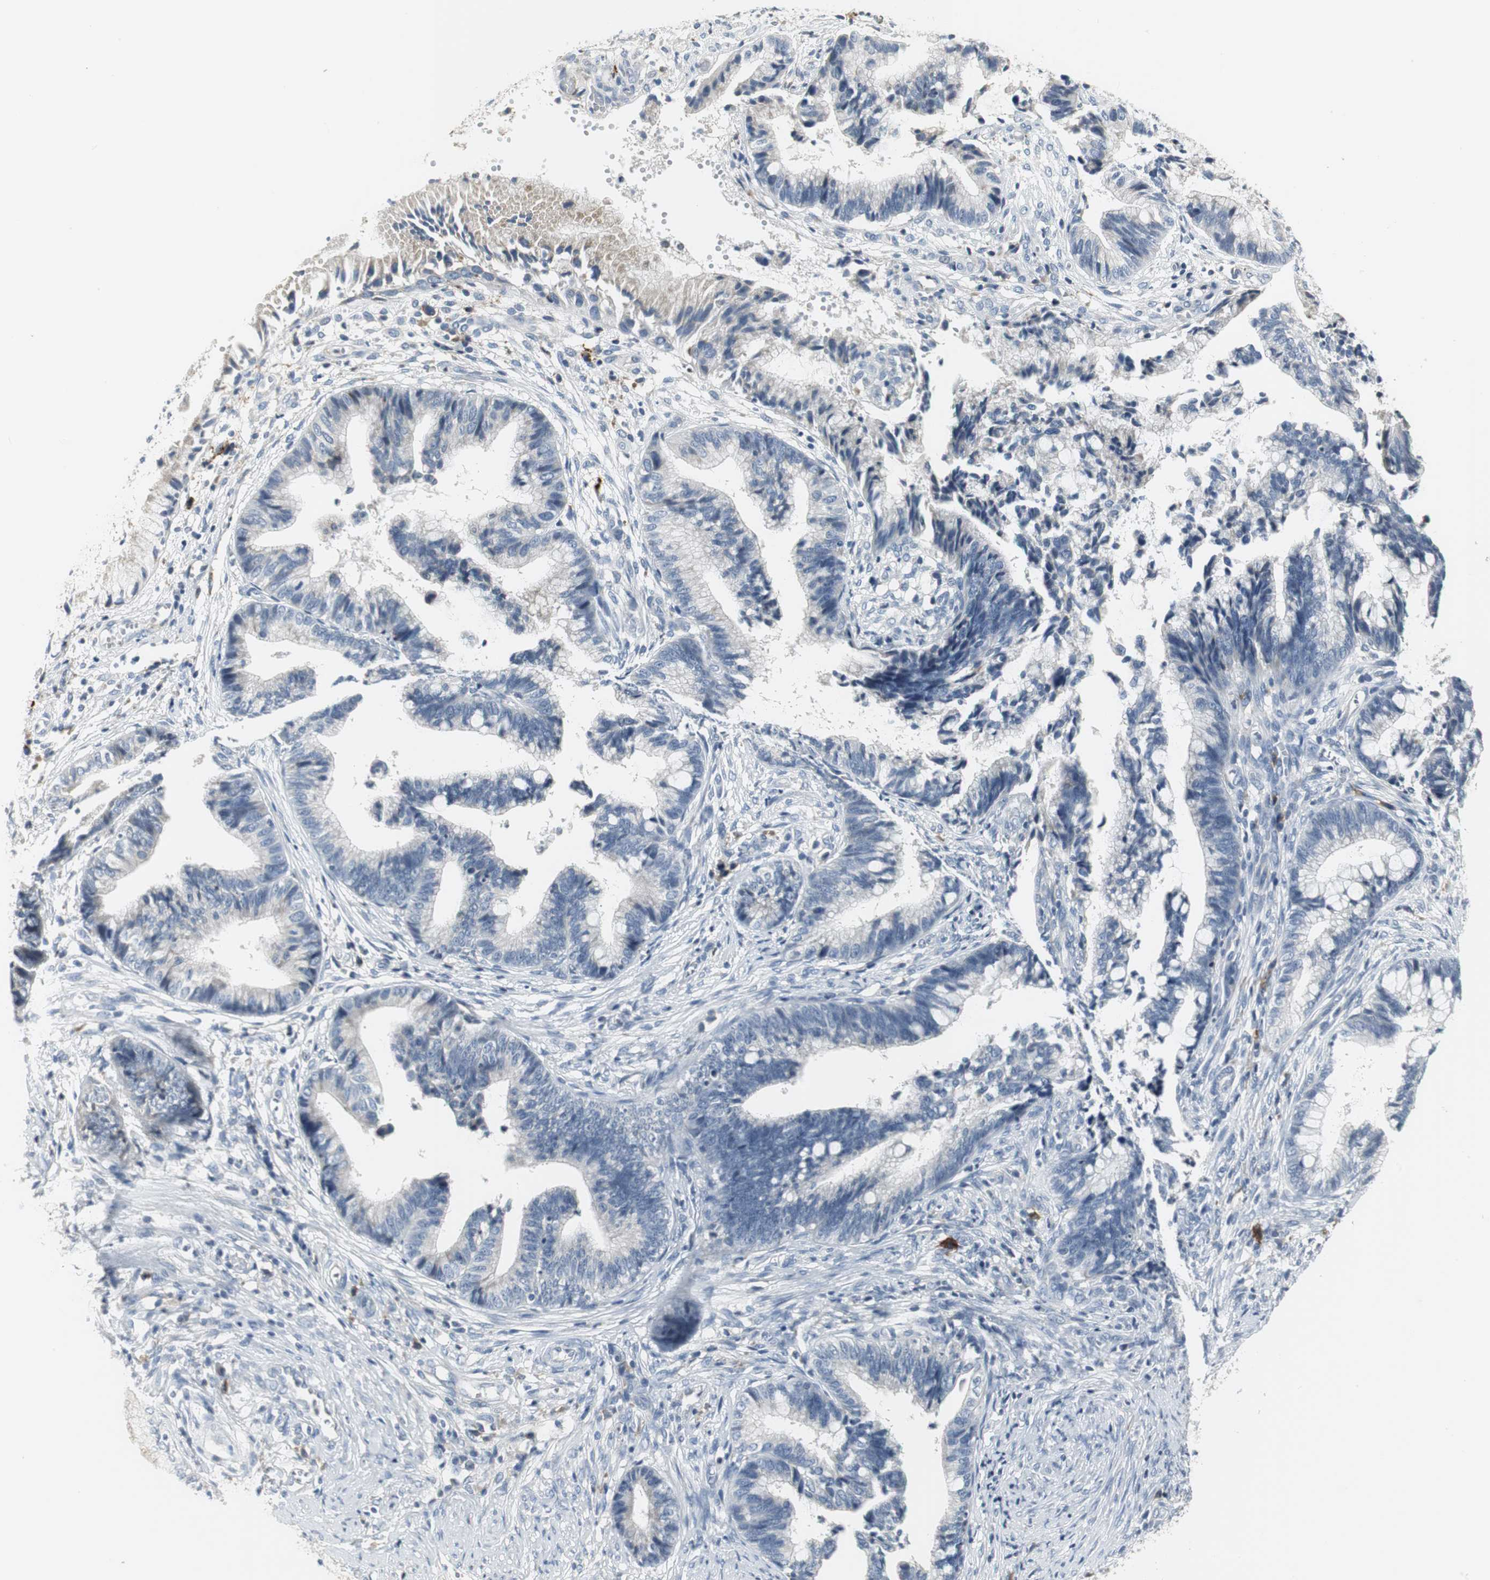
{"staining": {"intensity": "negative", "quantity": "none", "location": "none"}, "tissue": "cervical cancer", "cell_type": "Tumor cells", "image_type": "cancer", "snomed": [{"axis": "morphology", "description": "Adenocarcinoma, NOS"}, {"axis": "topography", "description": "Cervix"}], "caption": "Immunohistochemistry (IHC) photomicrograph of neoplastic tissue: cervical cancer (adenocarcinoma) stained with DAB demonstrates no significant protein expression in tumor cells.", "gene": "SLC2A5", "patient": {"sex": "female", "age": 36}}